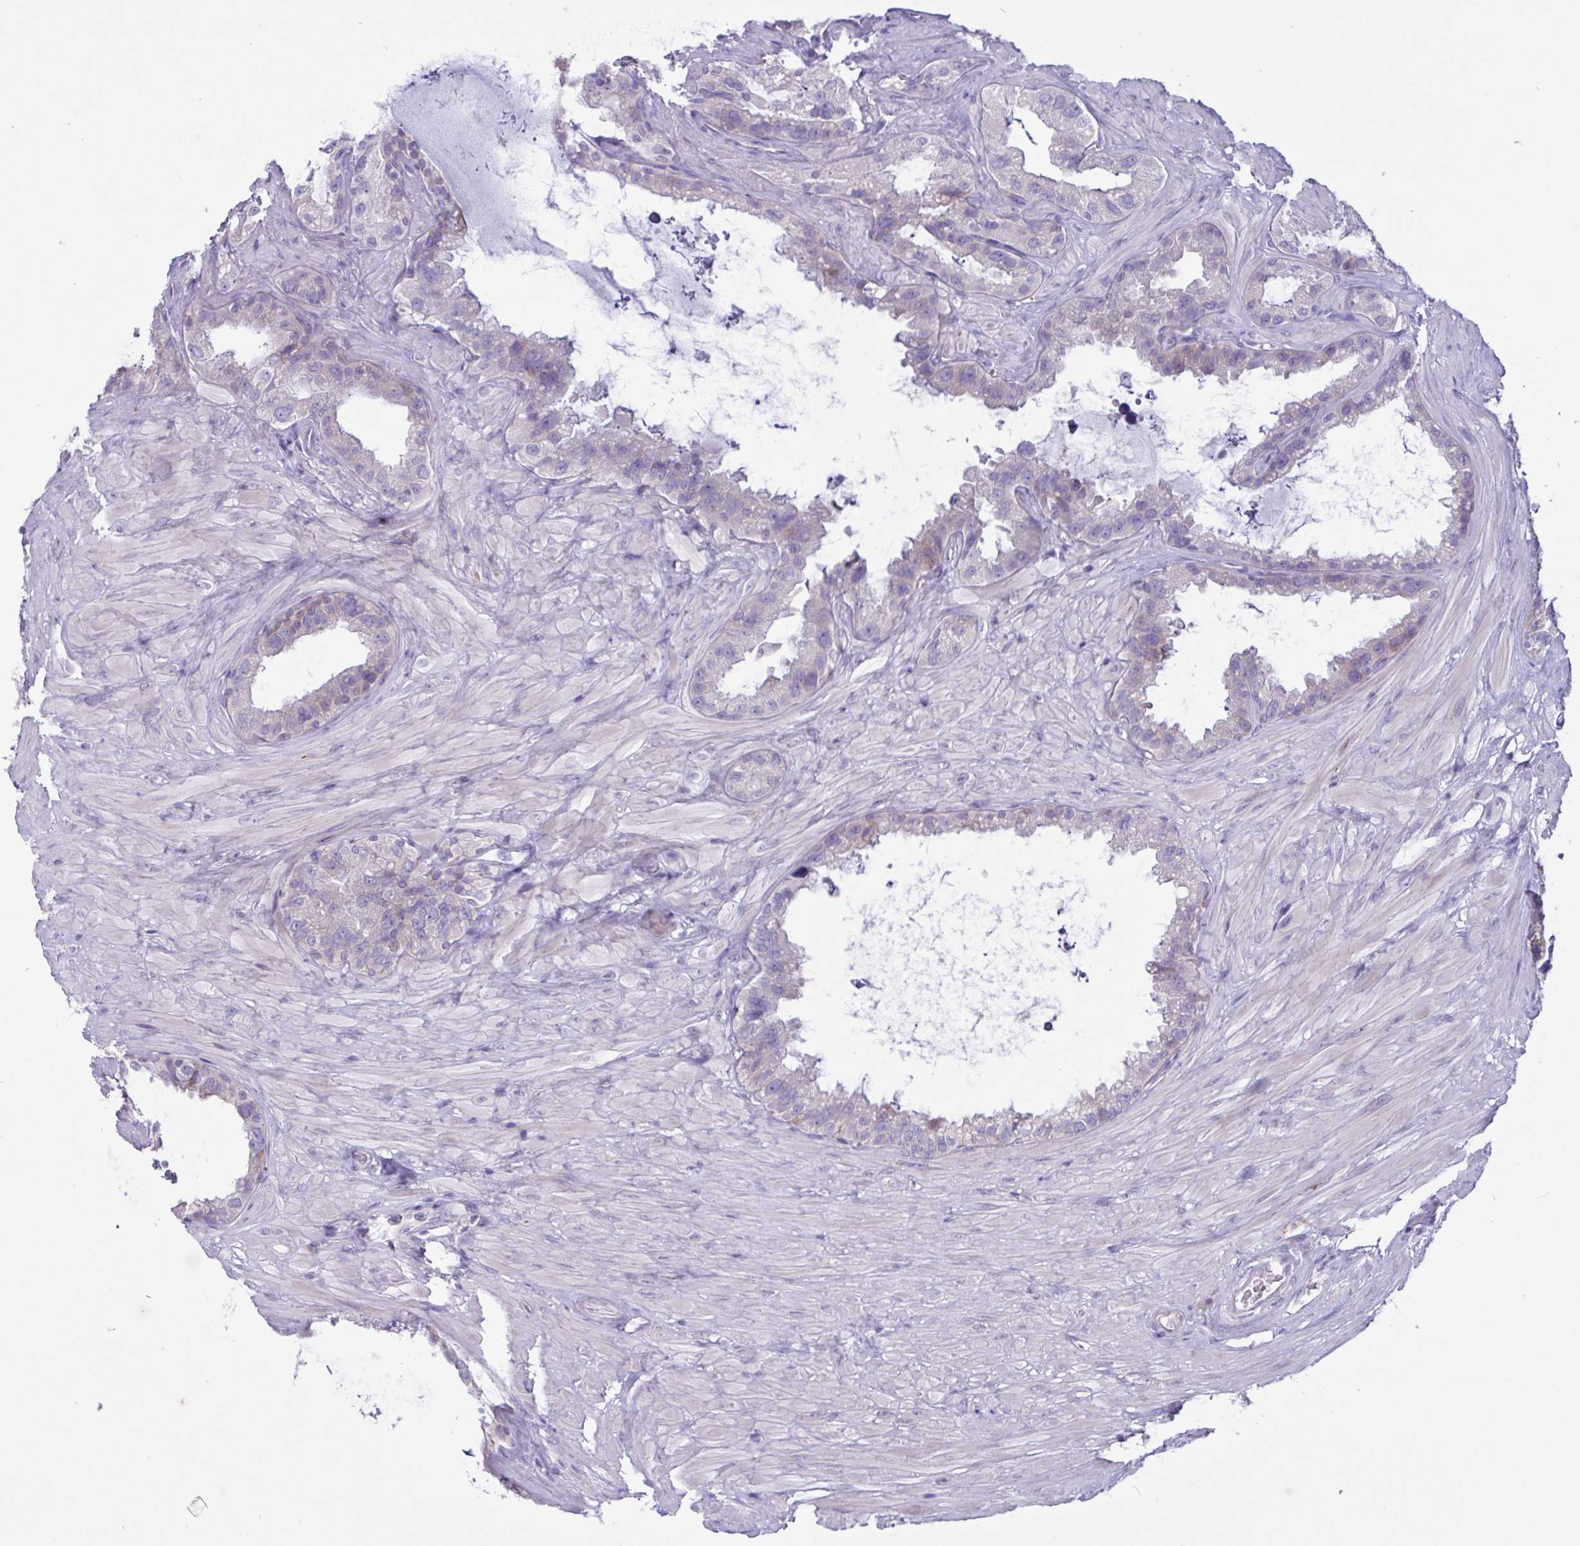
{"staining": {"intensity": "negative", "quantity": "none", "location": "none"}, "tissue": "seminal vesicle", "cell_type": "Glandular cells", "image_type": "normal", "snomed": [{"axis": "morphology", "description": "Normal tissue, NOS"}, {"axis": "topography", "description": "Seminal veicle"}, {"axis": "topography", "description": "Peripheral nerve tissue"}], "caption": "This is a photomicrograph of IHC staining of normal seminal vesicle, which shows no staining in glandular cells.", "gene": "DSC3", "patient": {"sex": "male", "age": 76}}